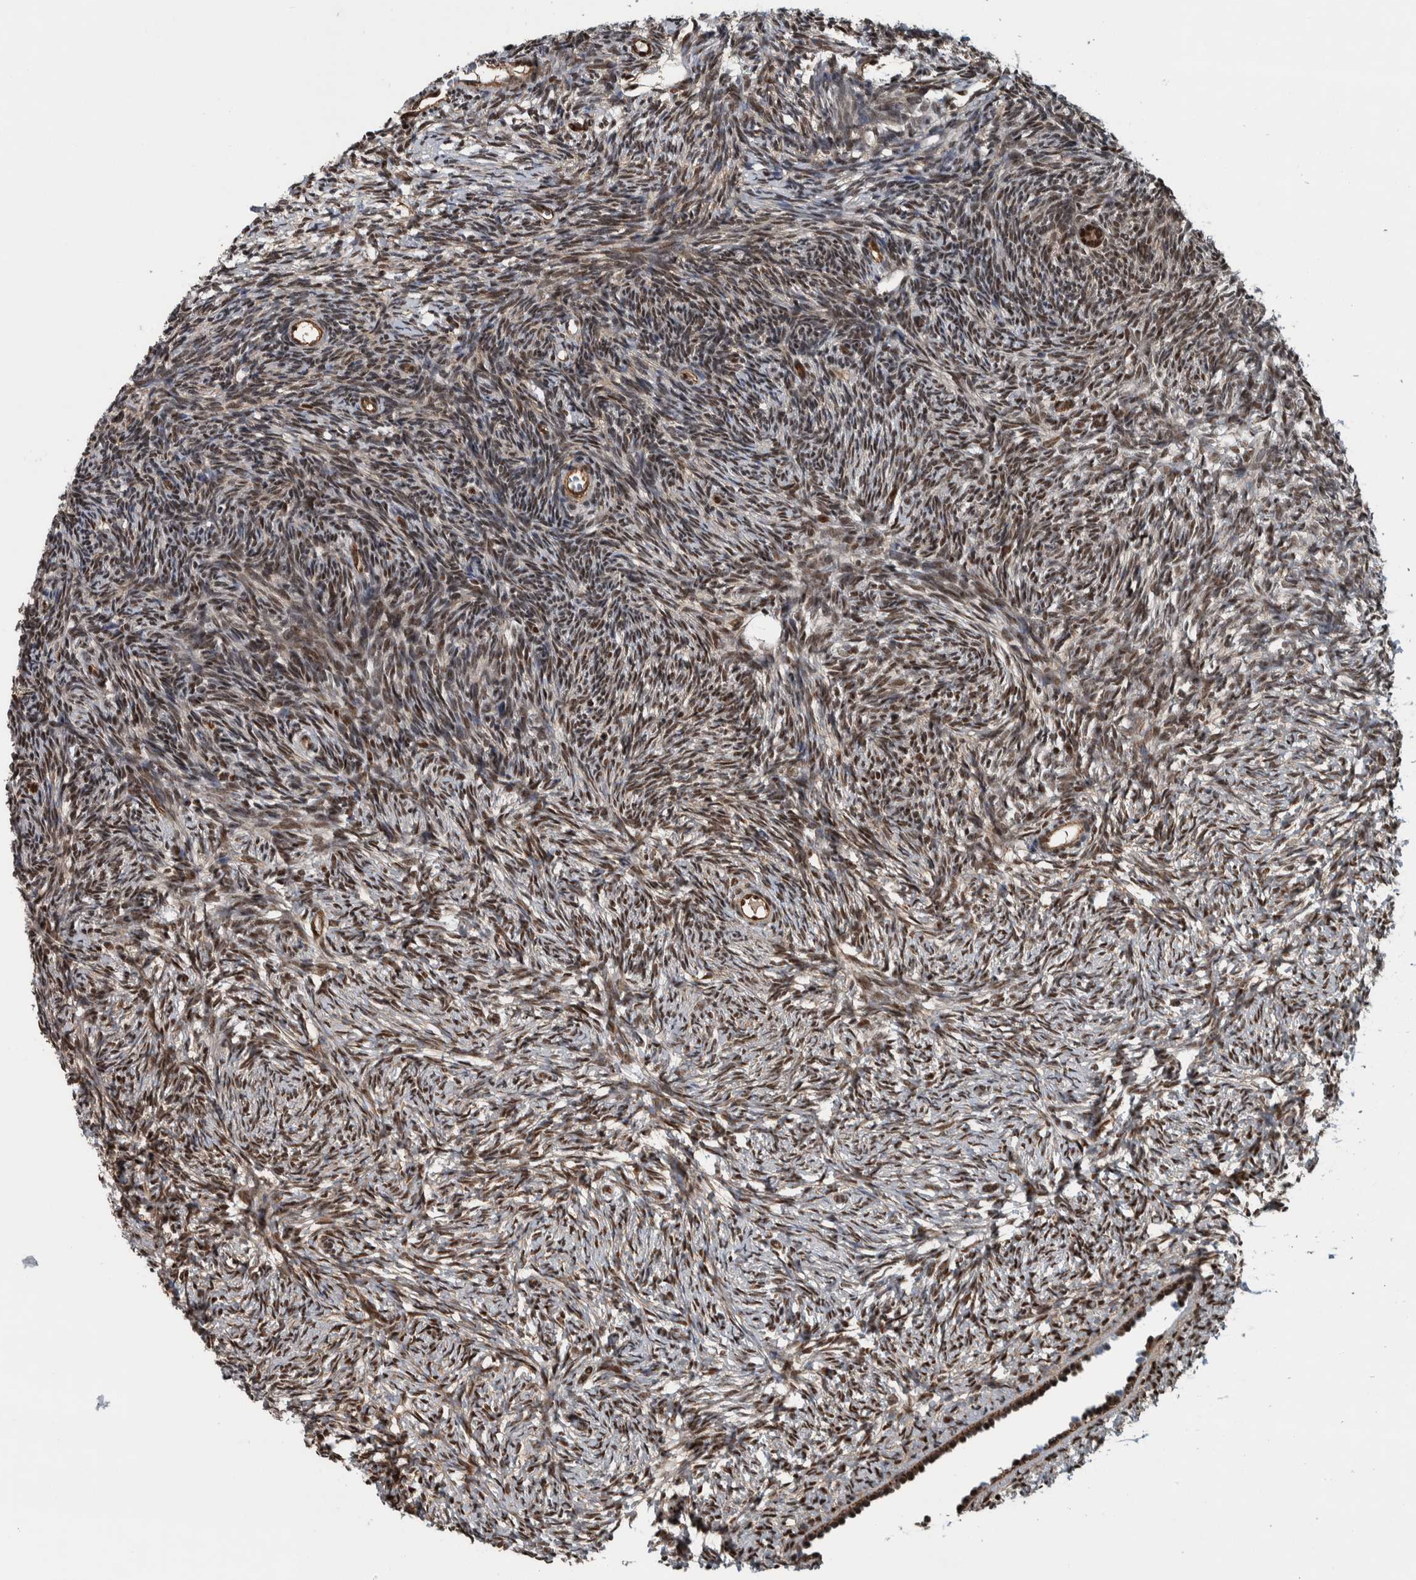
{"staining": {"intensity": "strong", "quantity": ">75%", "location": "cytoplasmic/membranous,nuclear"}, "tissue": "ovary", "cell_type": "Follicle cells", "image_type": "normal", "snomed": [{"axis": "morphology", "description": "Normal tissue, NOS"}, {"axis": "topography", "description": "Ovary"}], "caption": "This micrograph displays unremarkable ovary stained with immunohistochemistry (IHC) to label a protein in brown. The cytoplasmic/membranous,nuclear of follicle cells show strong positivity for the protein. Nuclei are counter-stained blue.", "gene": "FAM135B", "patient": {"sex": "female", "age": 34}}